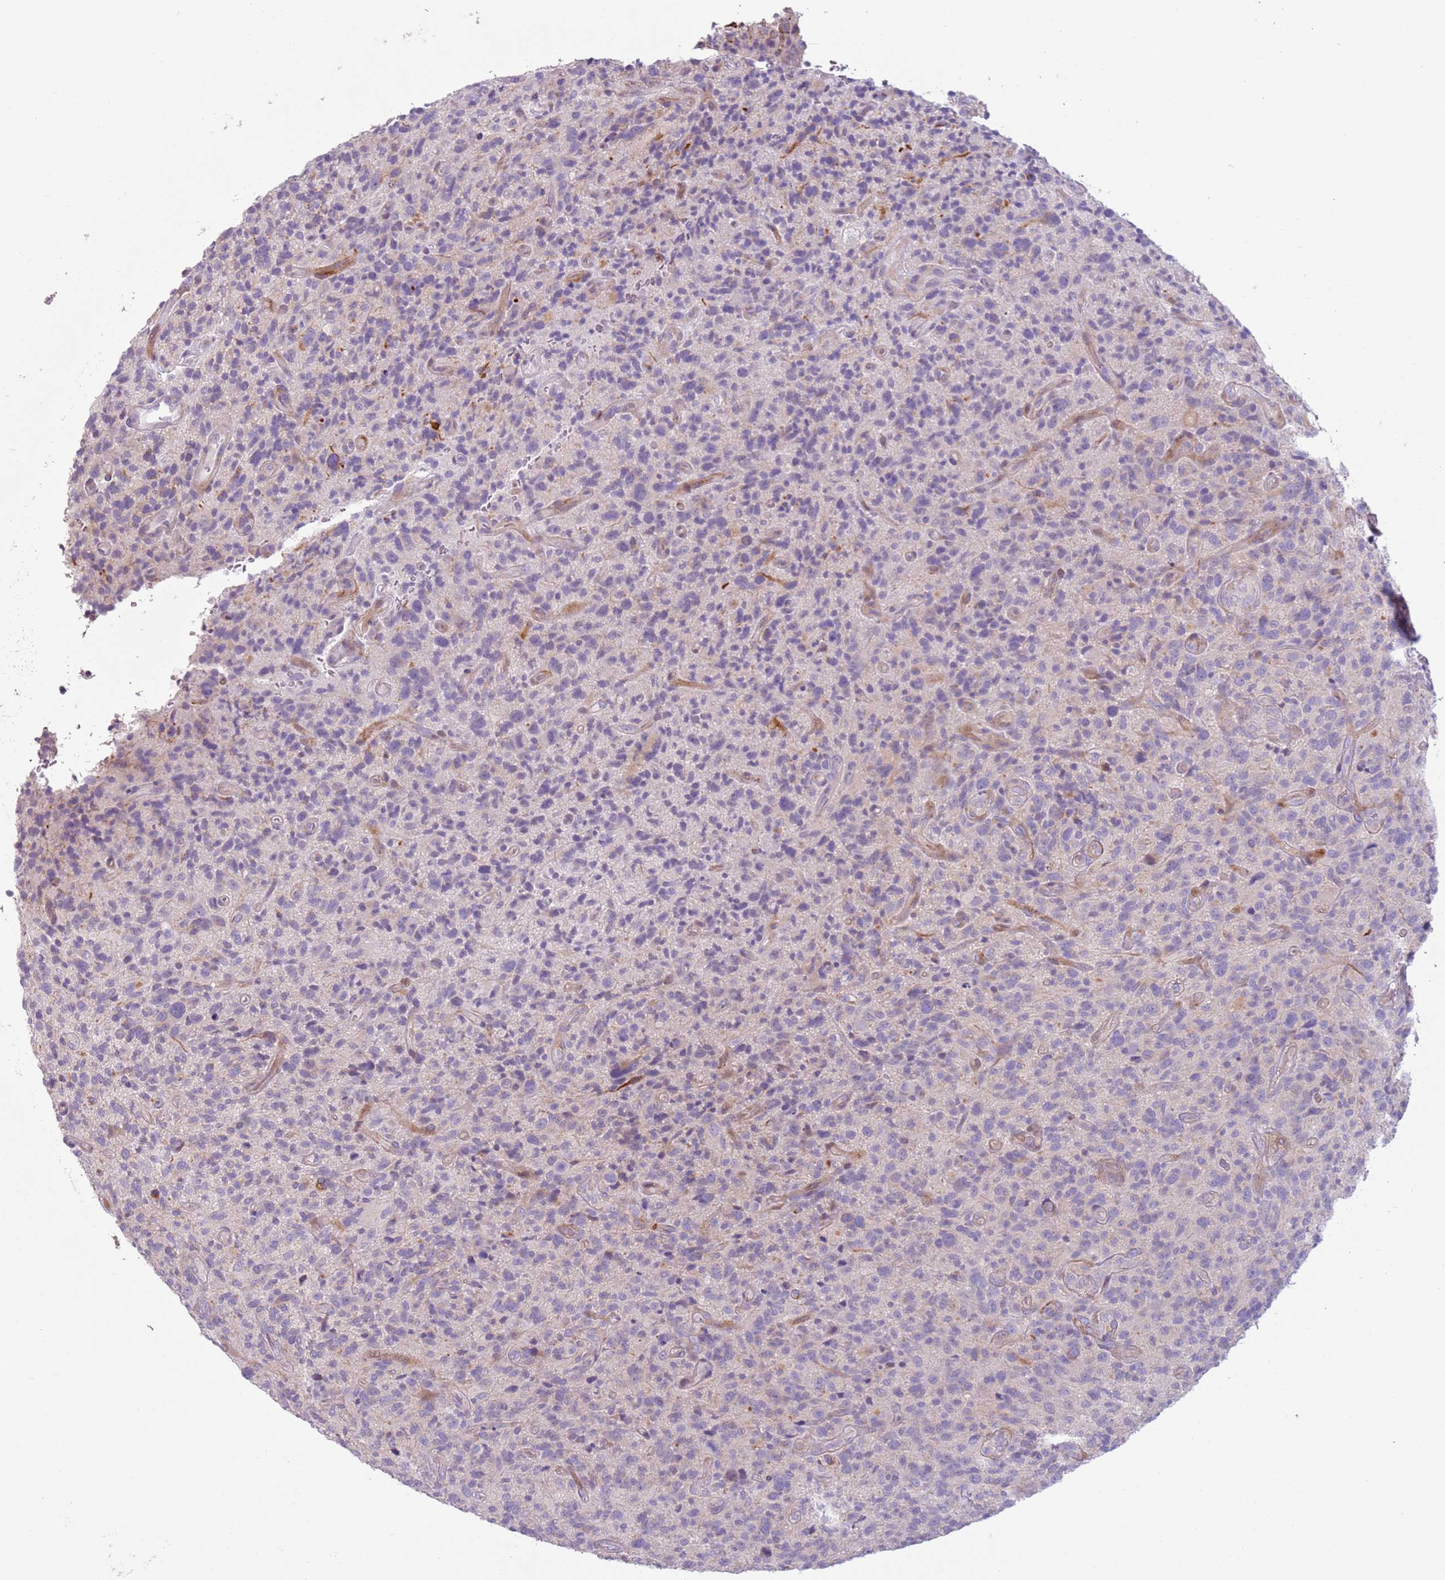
{"staining": {"intensity": "negative", "quantity": "none", "location": "none"}, "tissue": "glioma", "cell_type": "Tumor cells", "image_type": "cancer", "snomed": [{"axis": "morphology", "description": "Glioma, malignant, High grade"}, {"axis": "topography", "description": "Brain"}], "caption": "IHC histopathology image of malignant glioma (high-grade) stained for a protein (brown), which reveals no expression in tumor cells. Nuclei are stained in blue.", "gene": "ZNF239", "patient": {"sex": "male", "age": 47}}